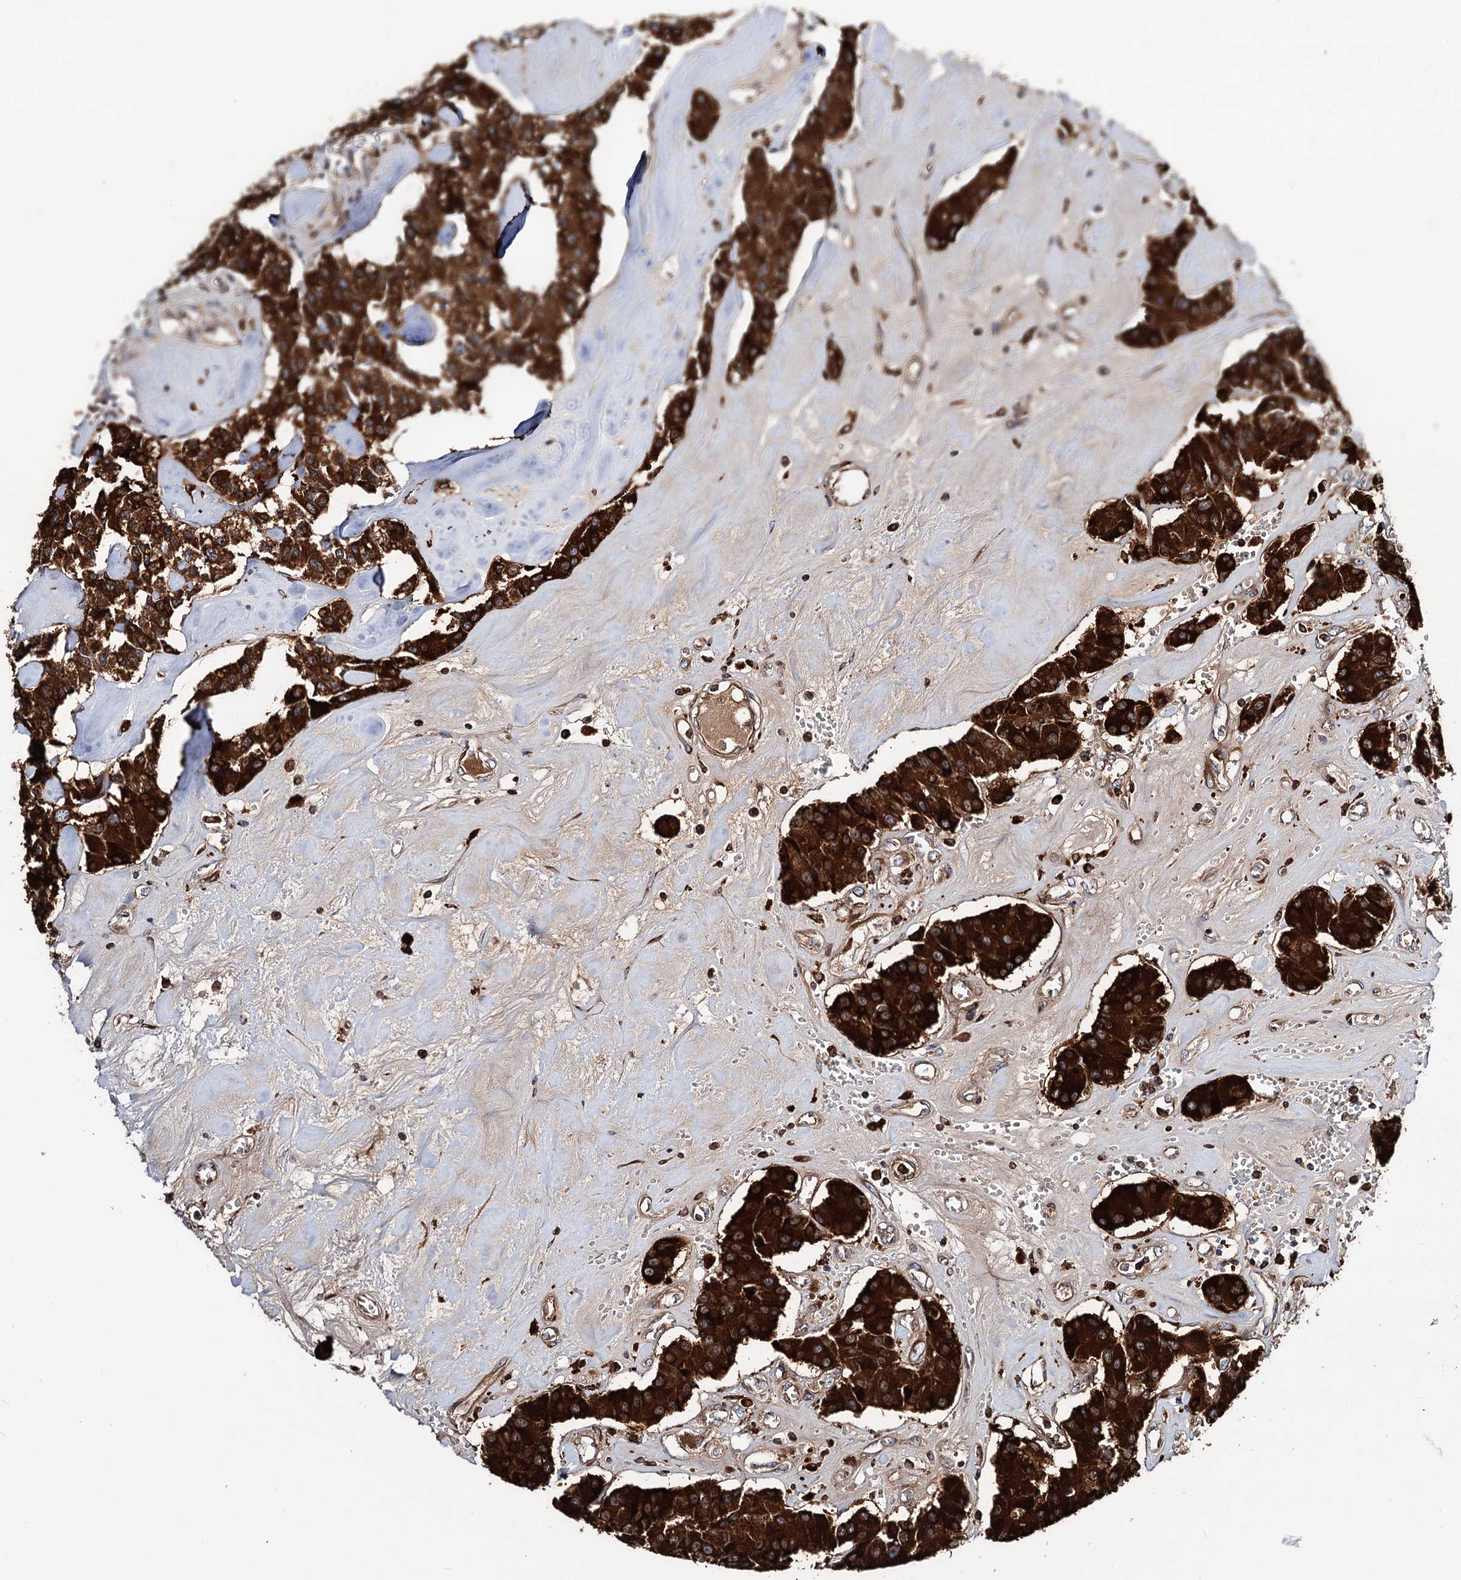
{"staining": {"intensity": "strong", "quantity": ">75%", "location": "cytoplasmic/membranous"}, "tissue": "carcinoid", "cell_type": "Tumor cells", "image_type": "cancer", "snomed": [{"axis": "morphology", "description": "Carcinoid, malignant, NOS"}, {"axis": "topography", "description": "Pancreas"}], "caption": "A high amount of strong cytoplasmic/membranous expression is appreciated in approximately >75% of tumor cells in malignant carcinoid tissue.", "gene": "ERP29", "patient": {"sex": "male", "age": 41}}